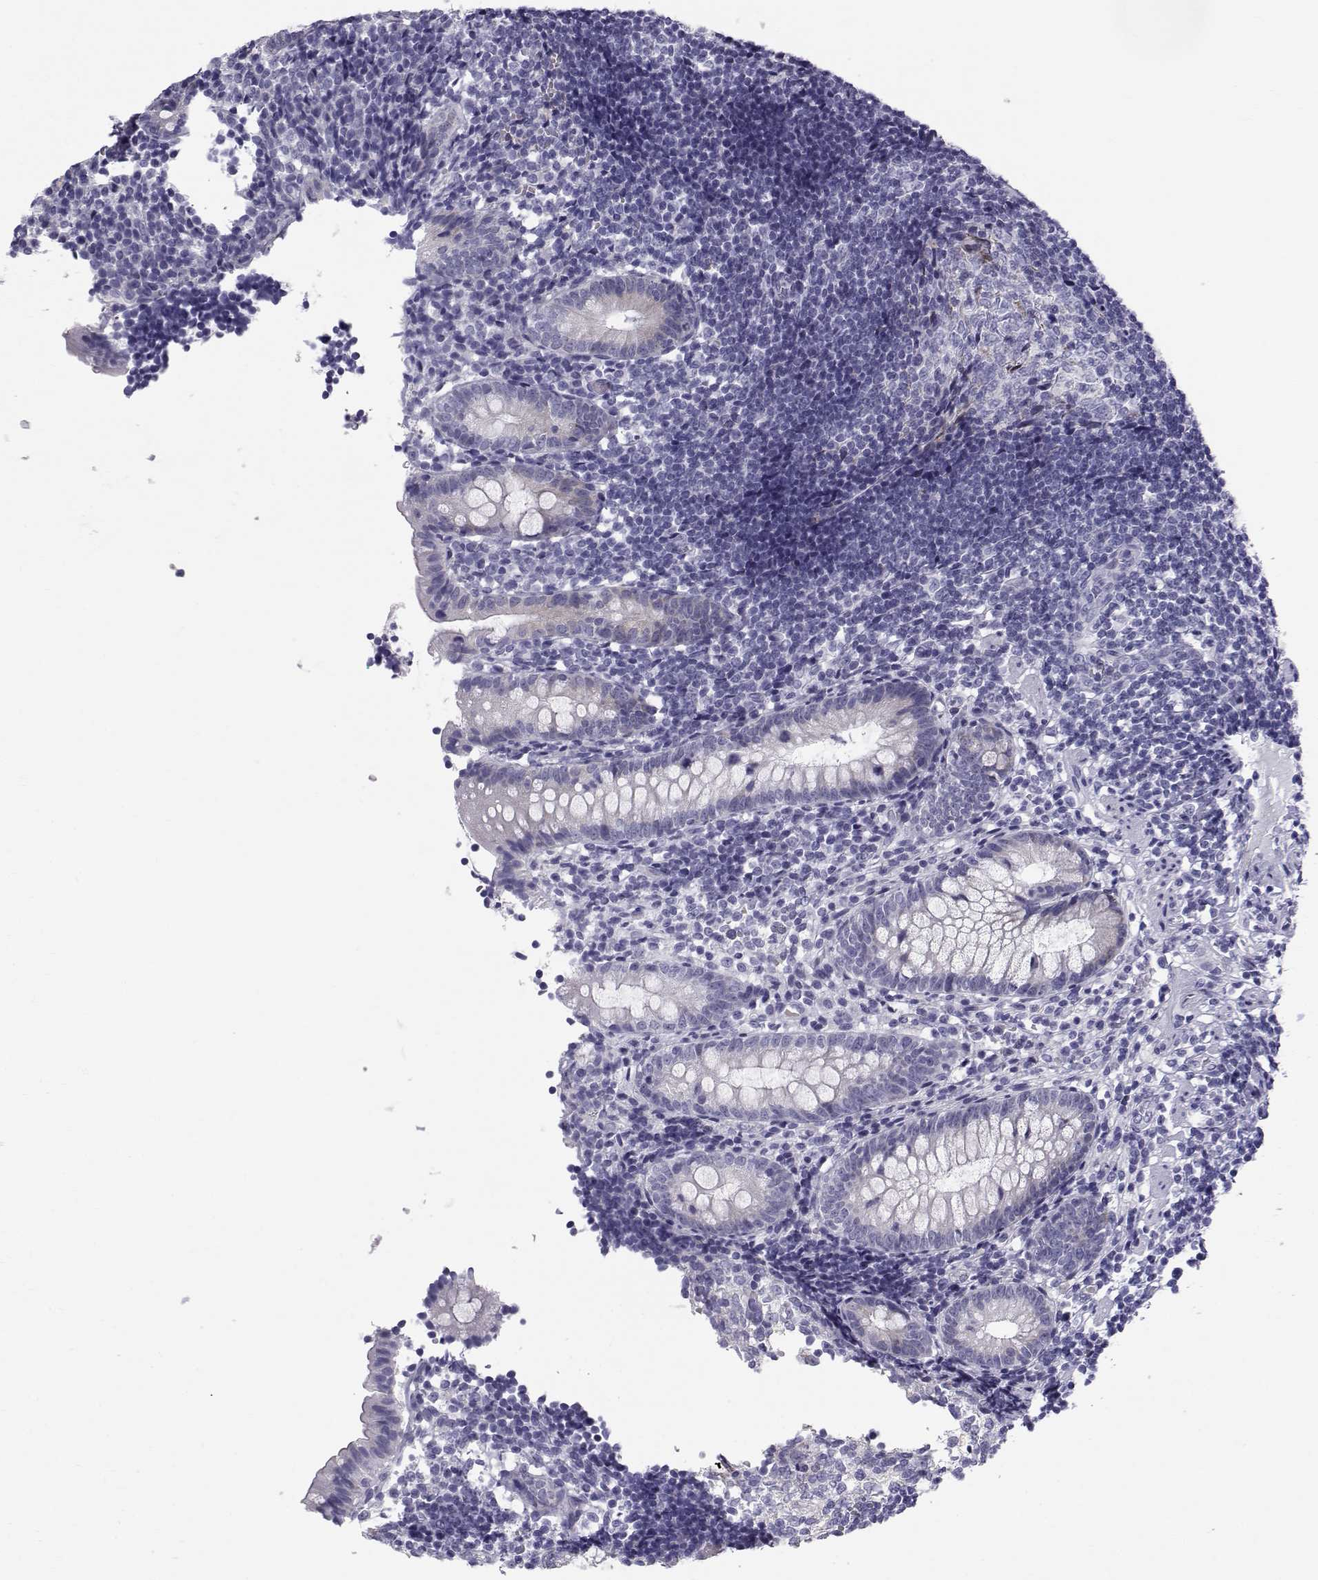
{"staining": {"intensity": "negative", "quantity": "none", "location": "none"}, "tissue": "appendix", "cell_type": "Glandular cells", "image_type": "normal", "snomed": [{"axis": "morphology", "description": "Normal tissue, NOS"}, {"axis": "topography", "description": "Appendix"}], "caption": "IHC photomicrograph of benign appendix stained for a protein (brown), which shows no expression in glandular cells. Brightfield microscopy of IHC stained with DAB (3,3'-diaminobenzidine) (brown) and hematoxylin (blue), captured at high magnification.", "gene": "RNASE12", "patient": {"sex": "female", "age": 40}}